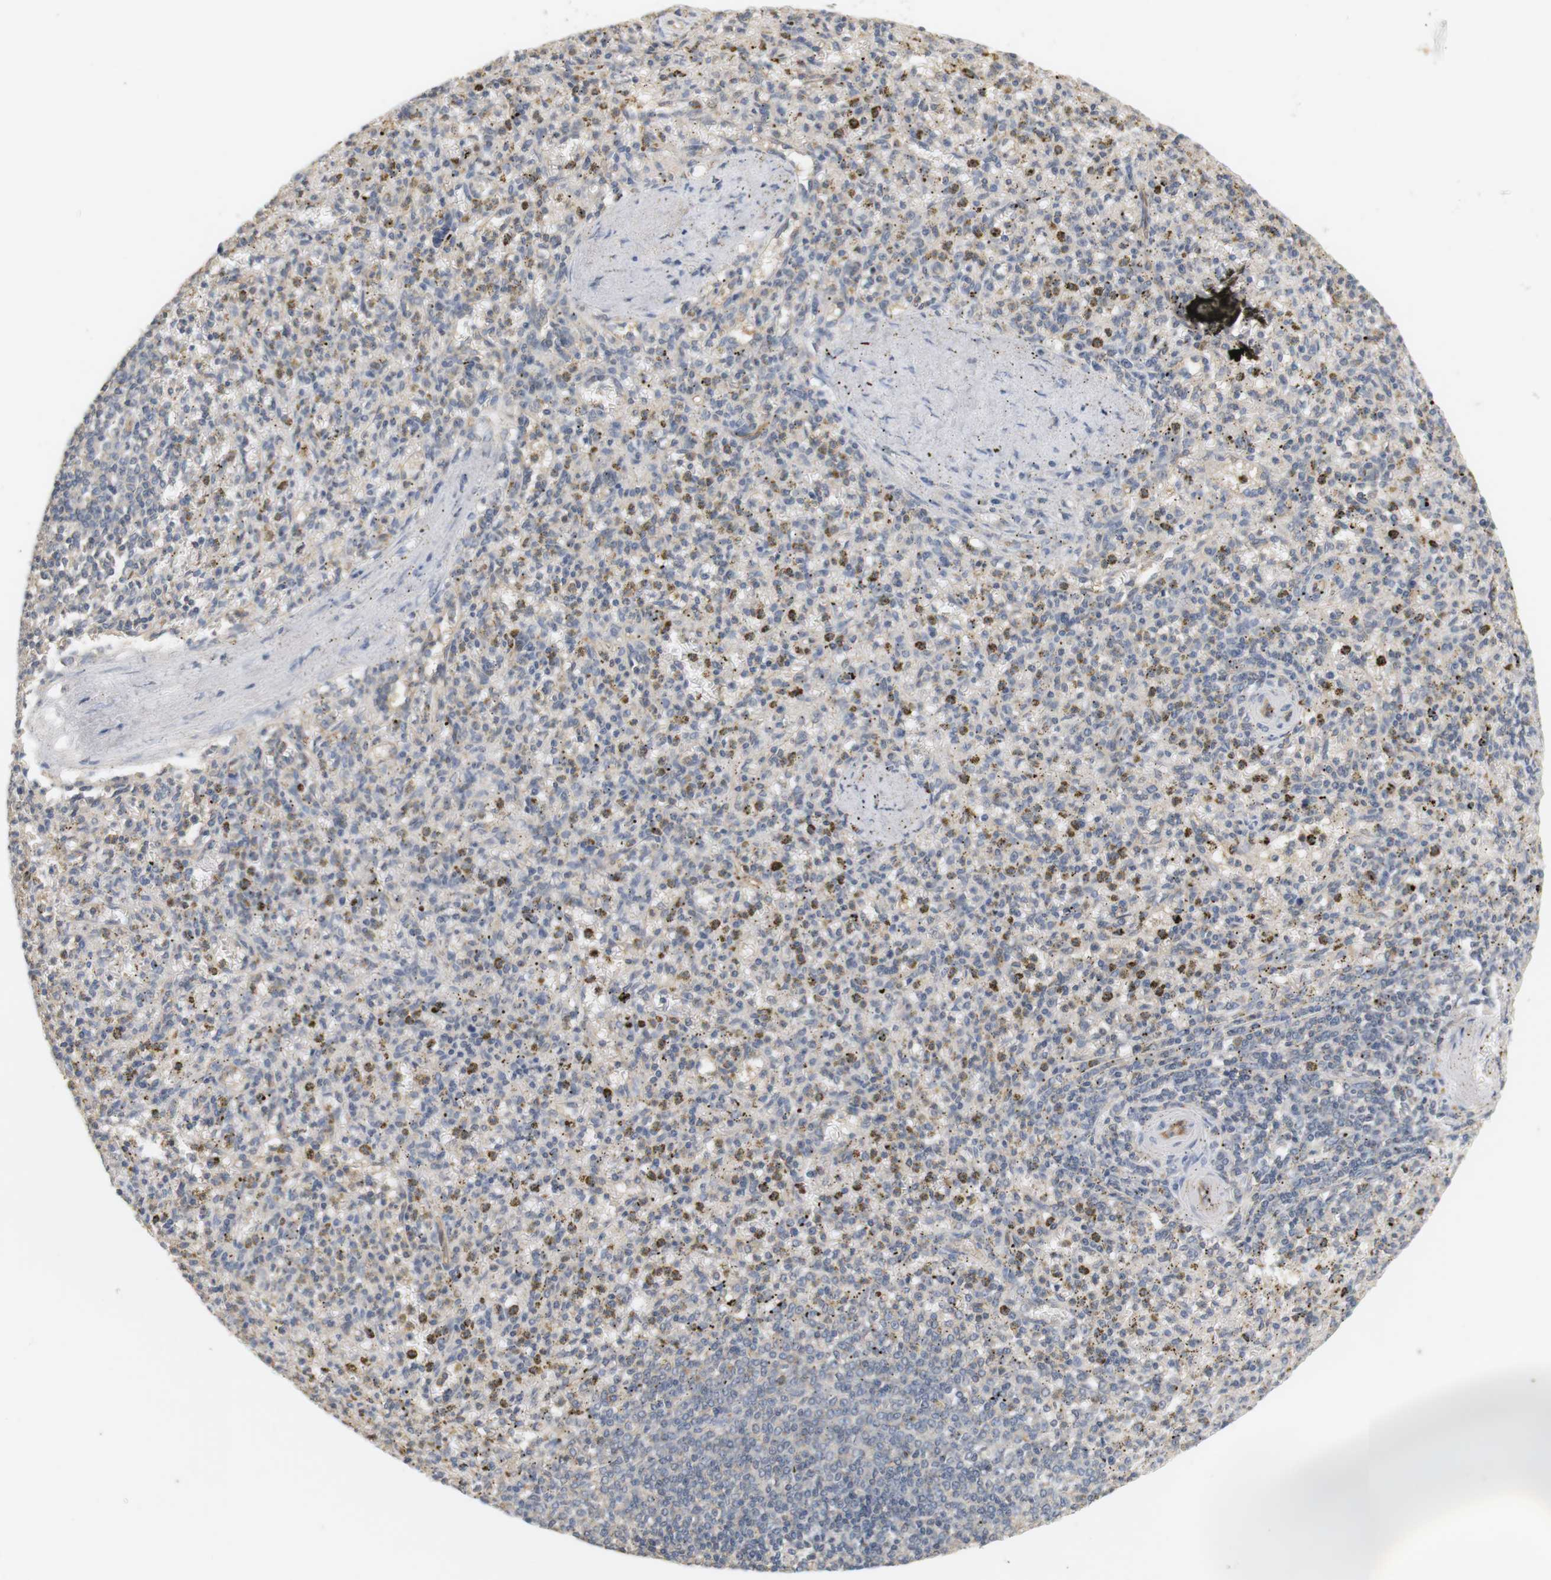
{"staining": {"intensity": "negative", "quantity": "none", "location": "none"}, "tissue": "spleen", "cell_type": "Cells in red pulp", "image_type": "normal", "snomed": [{"axis": "morphology", "description": "Normal tissue, NOS"}, {"axis": "topography", "description": "Spleen"}], "caption": "This photomicrograph is of benign spleen stained with immunohistochemistry (IHC) to label a protein in brown with the nuclei are counter-stained blue. There is no positivity in cells in red pulp.", "gene": "OSR1", "patient": {"sex": "male", "age": 72}}